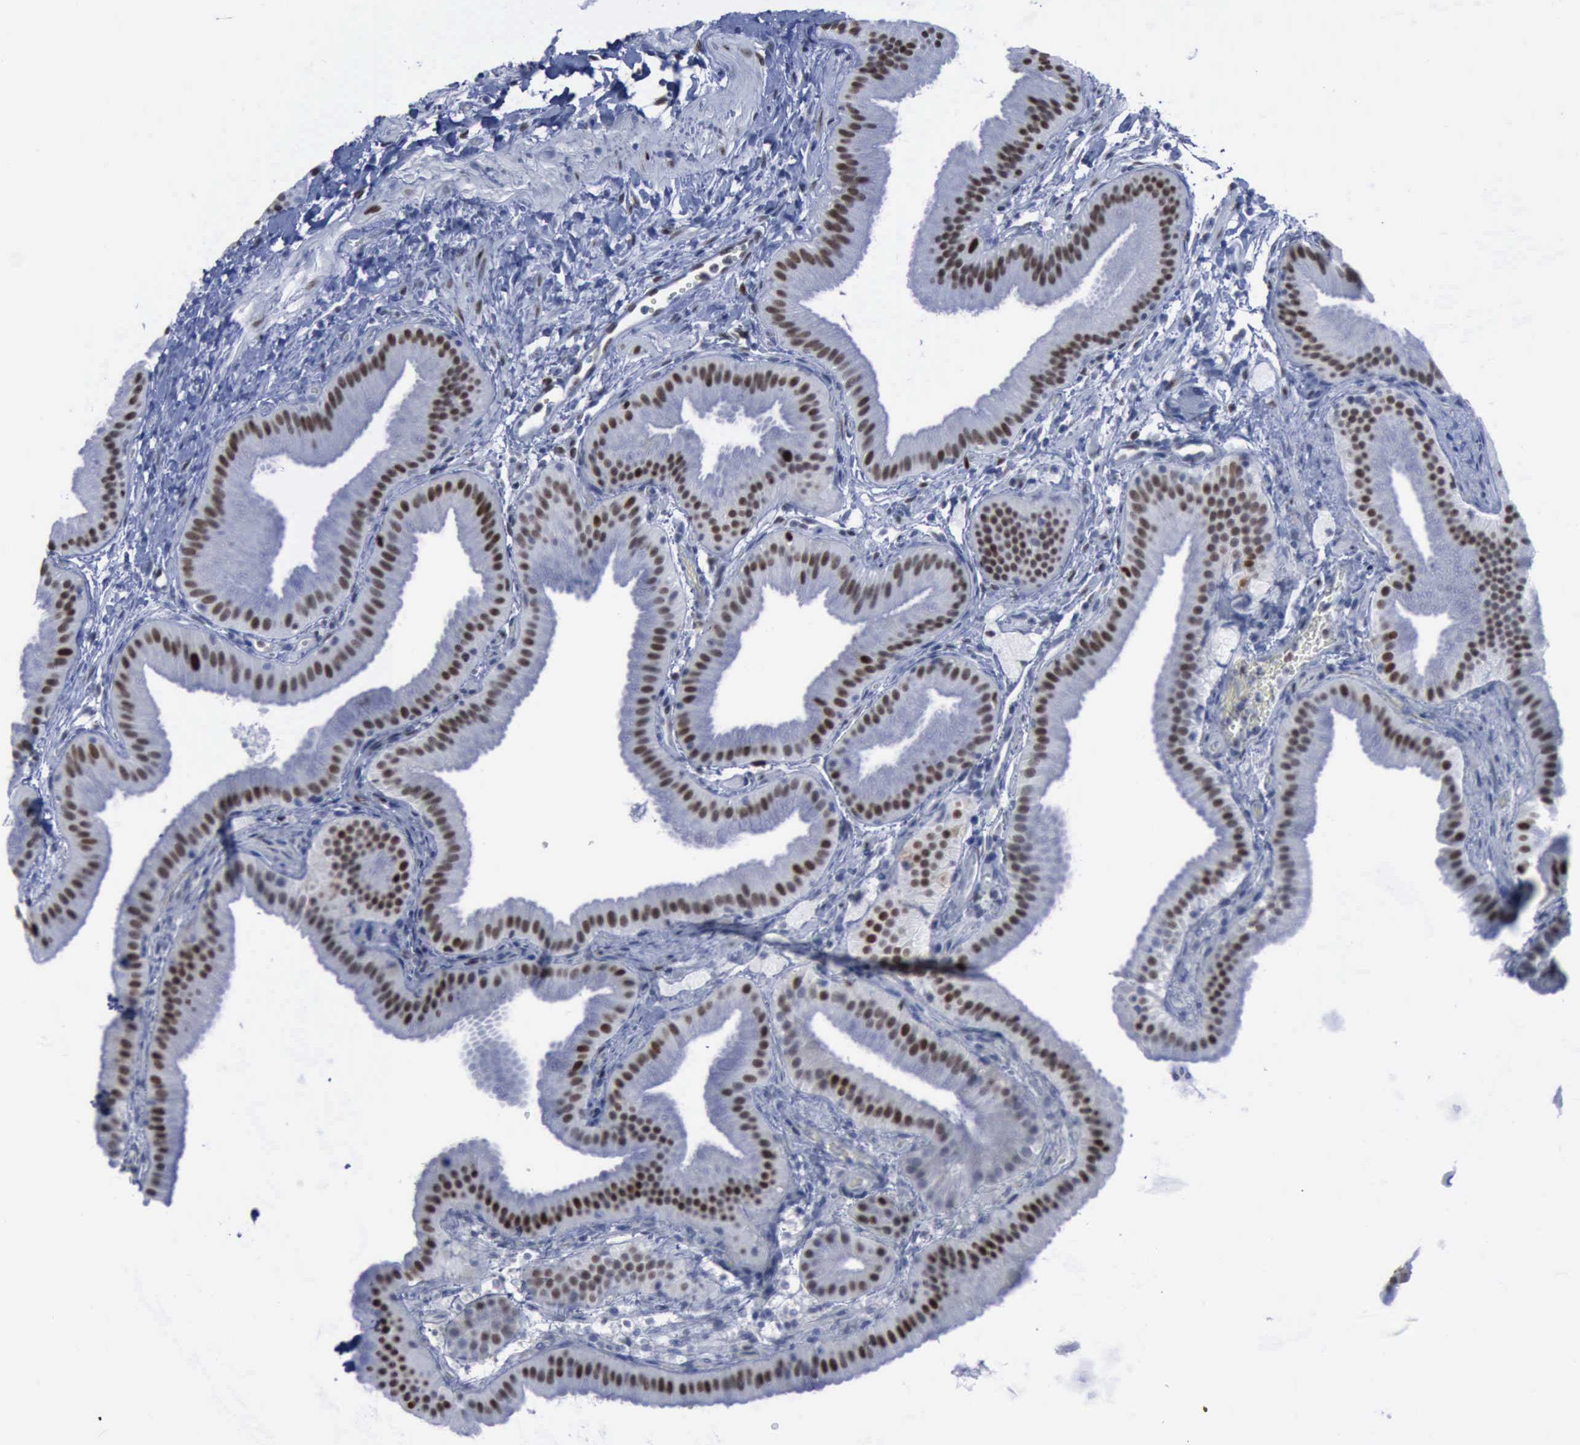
{"staining": {"intensity": "moderate", "quantity": ">75%", "location": "nuclear"}, "tissue": "gallbladder", "cell_type": "Glandular cells", "image_type": "normal", "snomed": [{"axis": "morphology", "description": "Normal tissue, NOS"}, {"axis": "topography", "description": "Gallbladder"}], "caption": "This image demonstrates benign gallbladder stained with immunohistochemistry to label a protein in brown. The nuclear of glandular cells show moderate positivity for the protein. Nuclei are counter-stained blue.", "gene": "PCNA", "patient": {"sex": "female", "age": 63}}